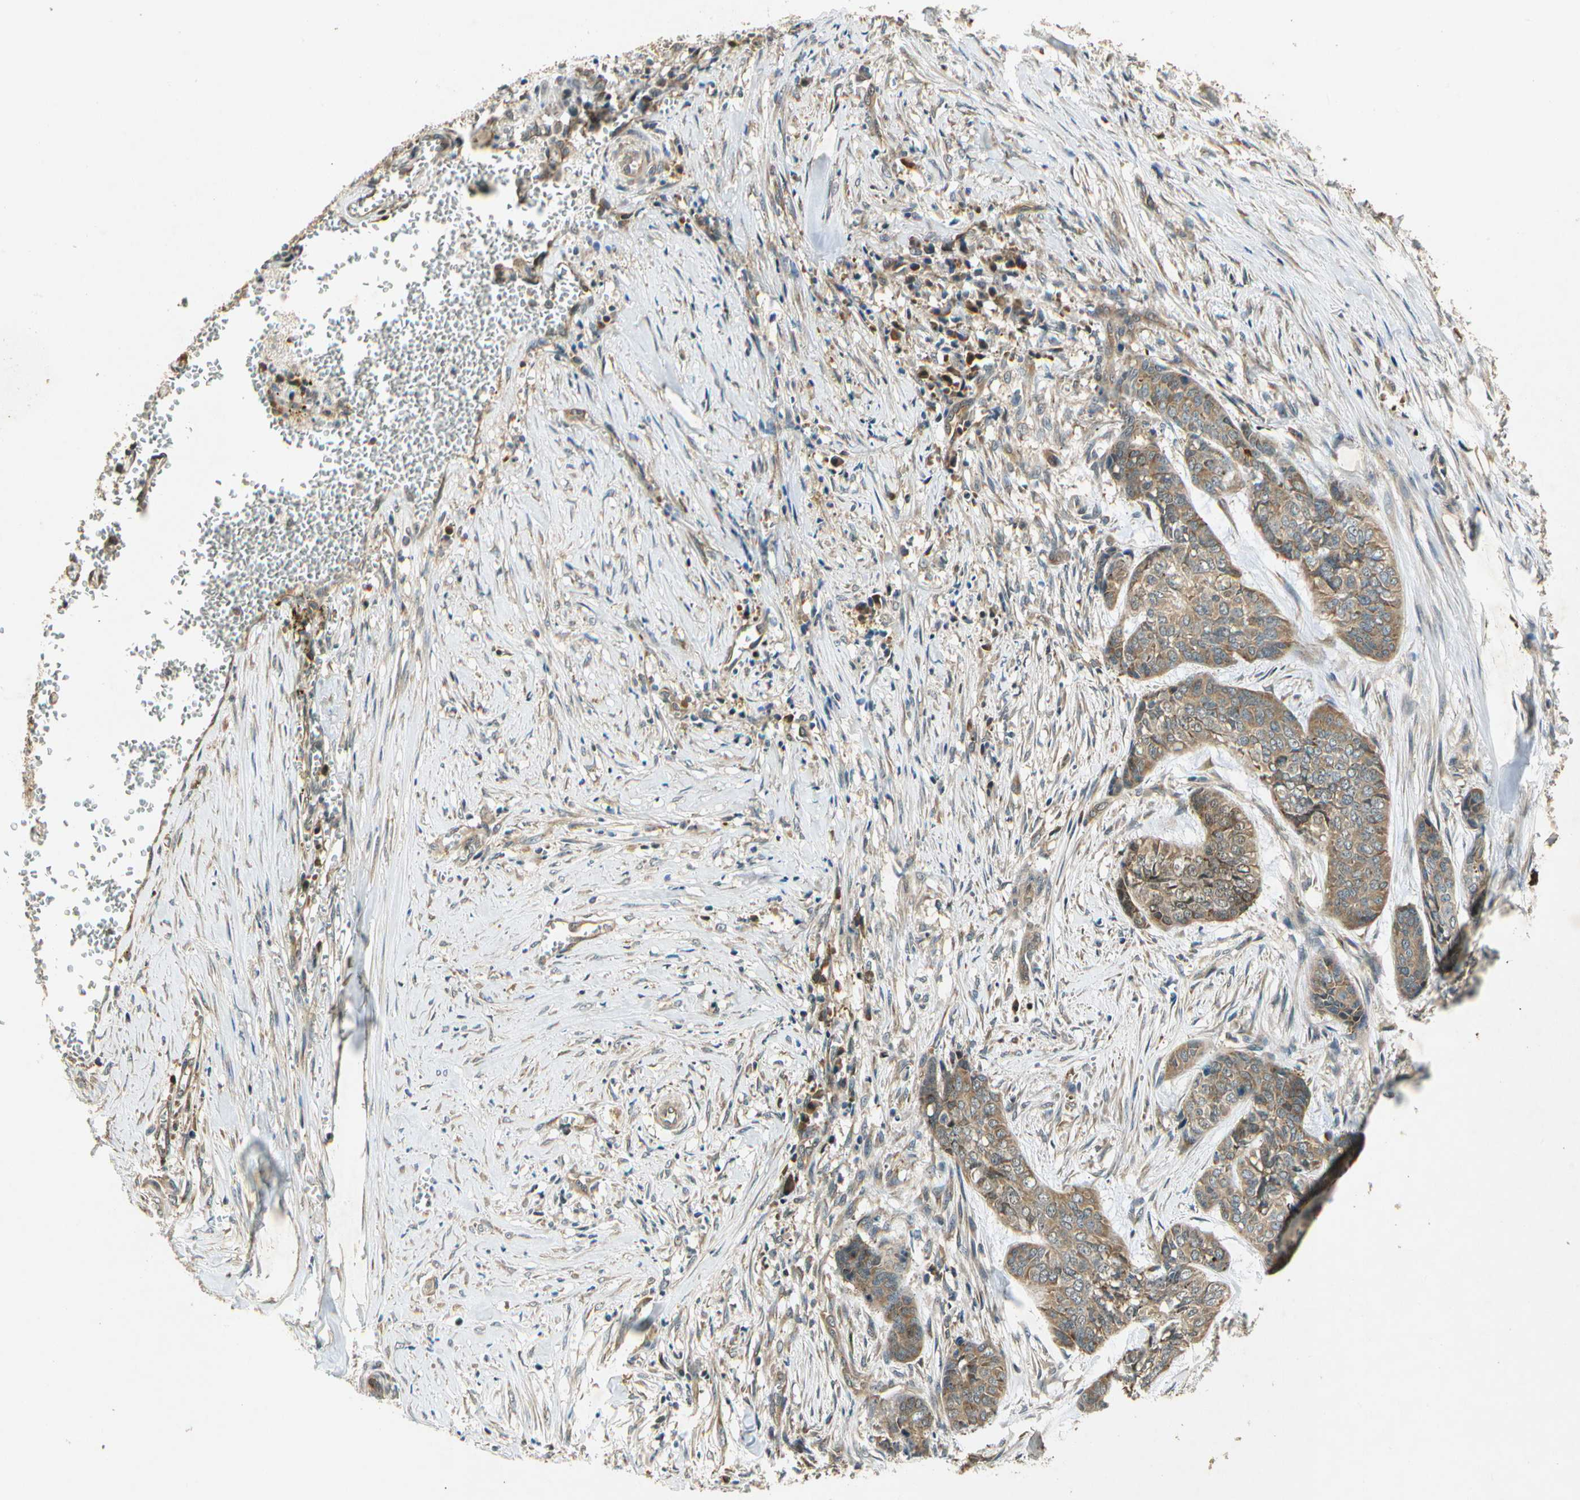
{"staining": {"intensity": "moderate", "quantity": ">75%", "location": "cytoplasmic/membranous"}, "tissue": "skin cancer", "cell_type": "Tumor cells", "image_type": "cancer", "snomed": [{"axis": "morphology", "description": "Basal cell carcinoma"}, {"axis": "topography", "description": "Skin"}], "caption": "An IHC micrograph of neoplastic tissue is shown. Protein staining in brown labels moderate cytoplasmic/membranous positivity in skin cancer (basal cell carcinoma) within tumor cells. (DAB (3,3'-diaminobenzidine) IHC with brightfield microscopy, high magnification).", "gene": "EIF1AX", "patient": {"sex": "female", "age": 64}}